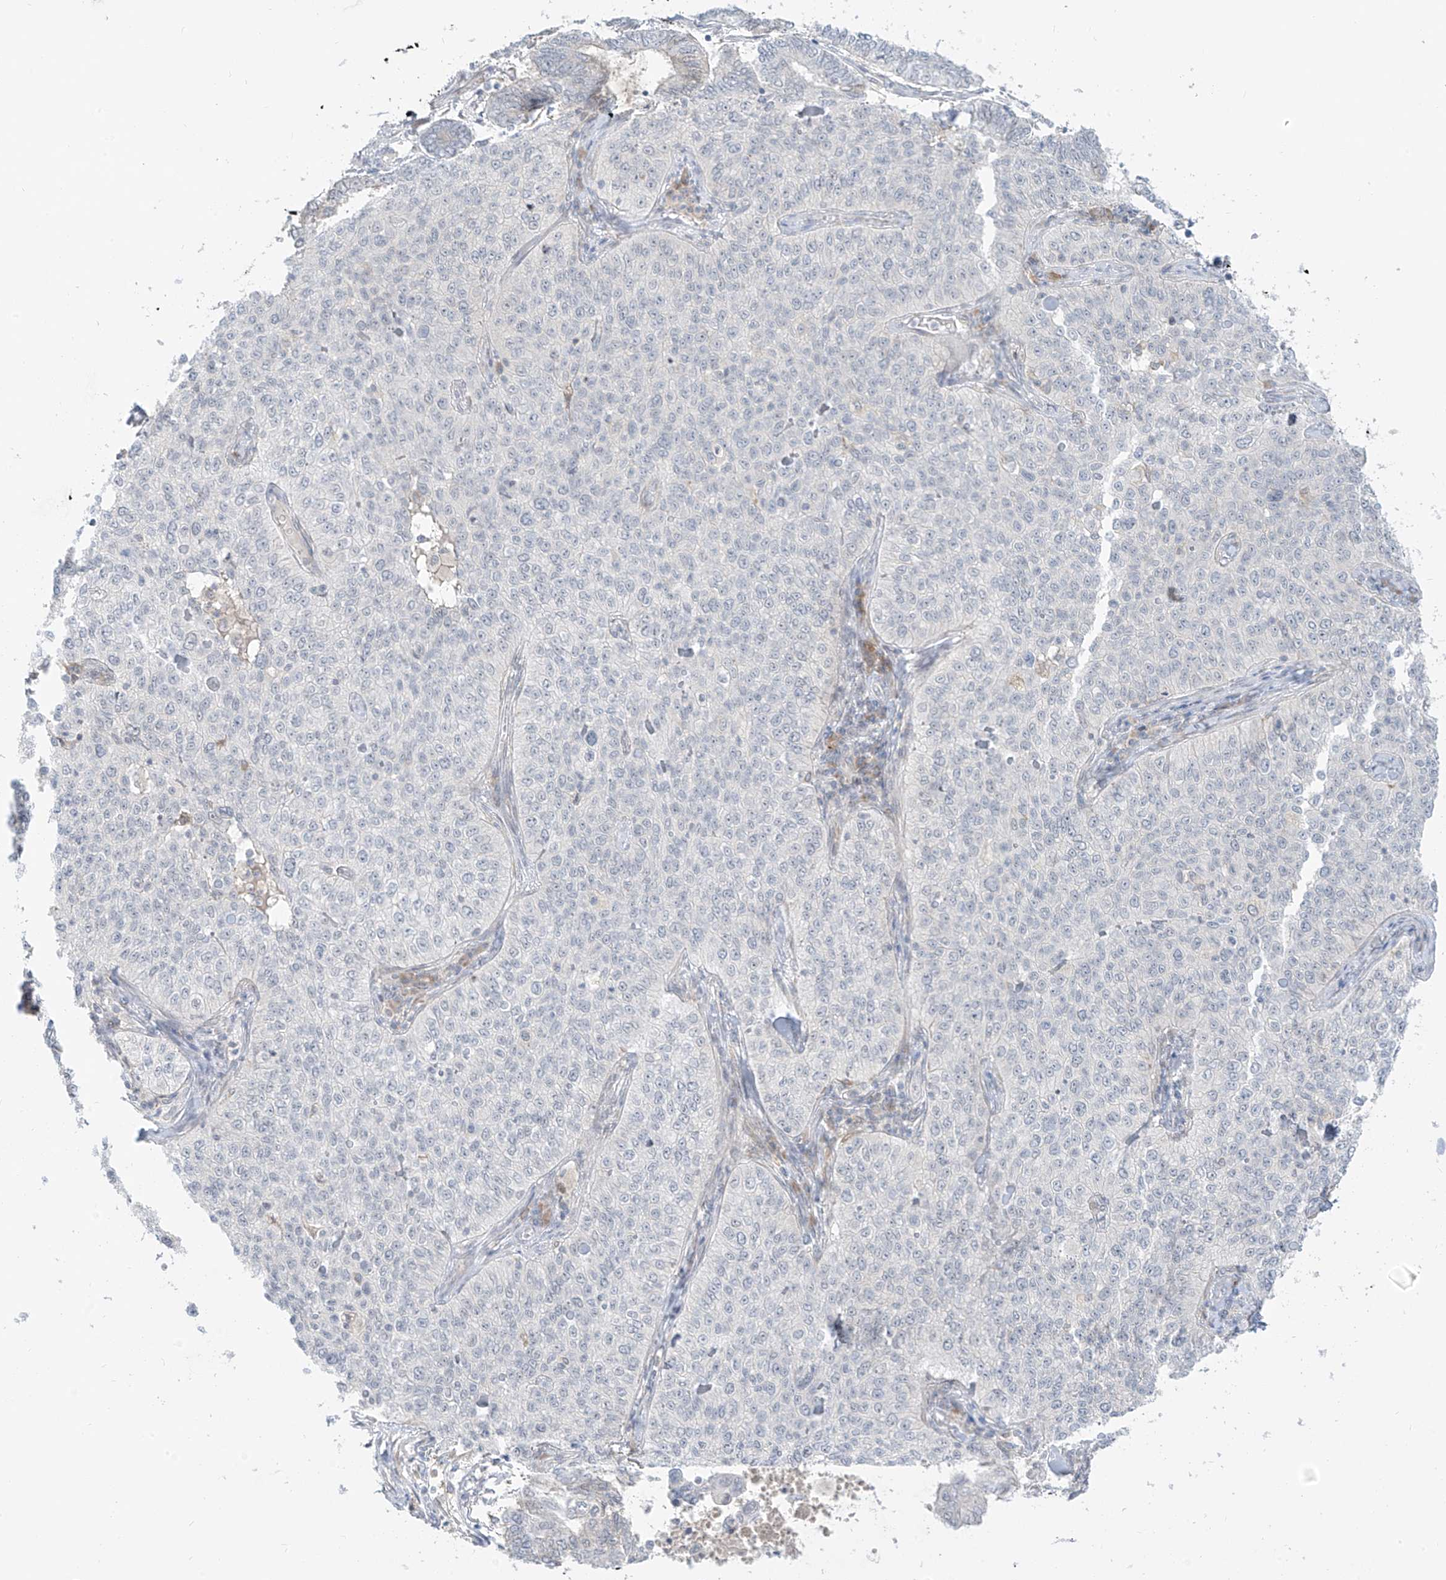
{"staining": {"intensity": "negative", "quantity": "none", "location": "none"}, "tissue": "cervical cancer", "cell_type": "Tumor cells", "image_type": "cancer", "snomed": [{"axis": "morphology", "description": "Squamous cell carcinoma, NOS"}, {"axis": "topography", "description": "Cervix"}], "caption": "A high-resolution histopathology image shows IHC staining of cervical cancer, which demonstrates no significant expression in tumor cells. The staining was performed using DAB to visualize the protein expression in brown, while the nuclei were stained in blue with hematoxylin (Magnification: 20x).", "gene": "C2orf42", "patient": {"sex": "female", "age": 35}}